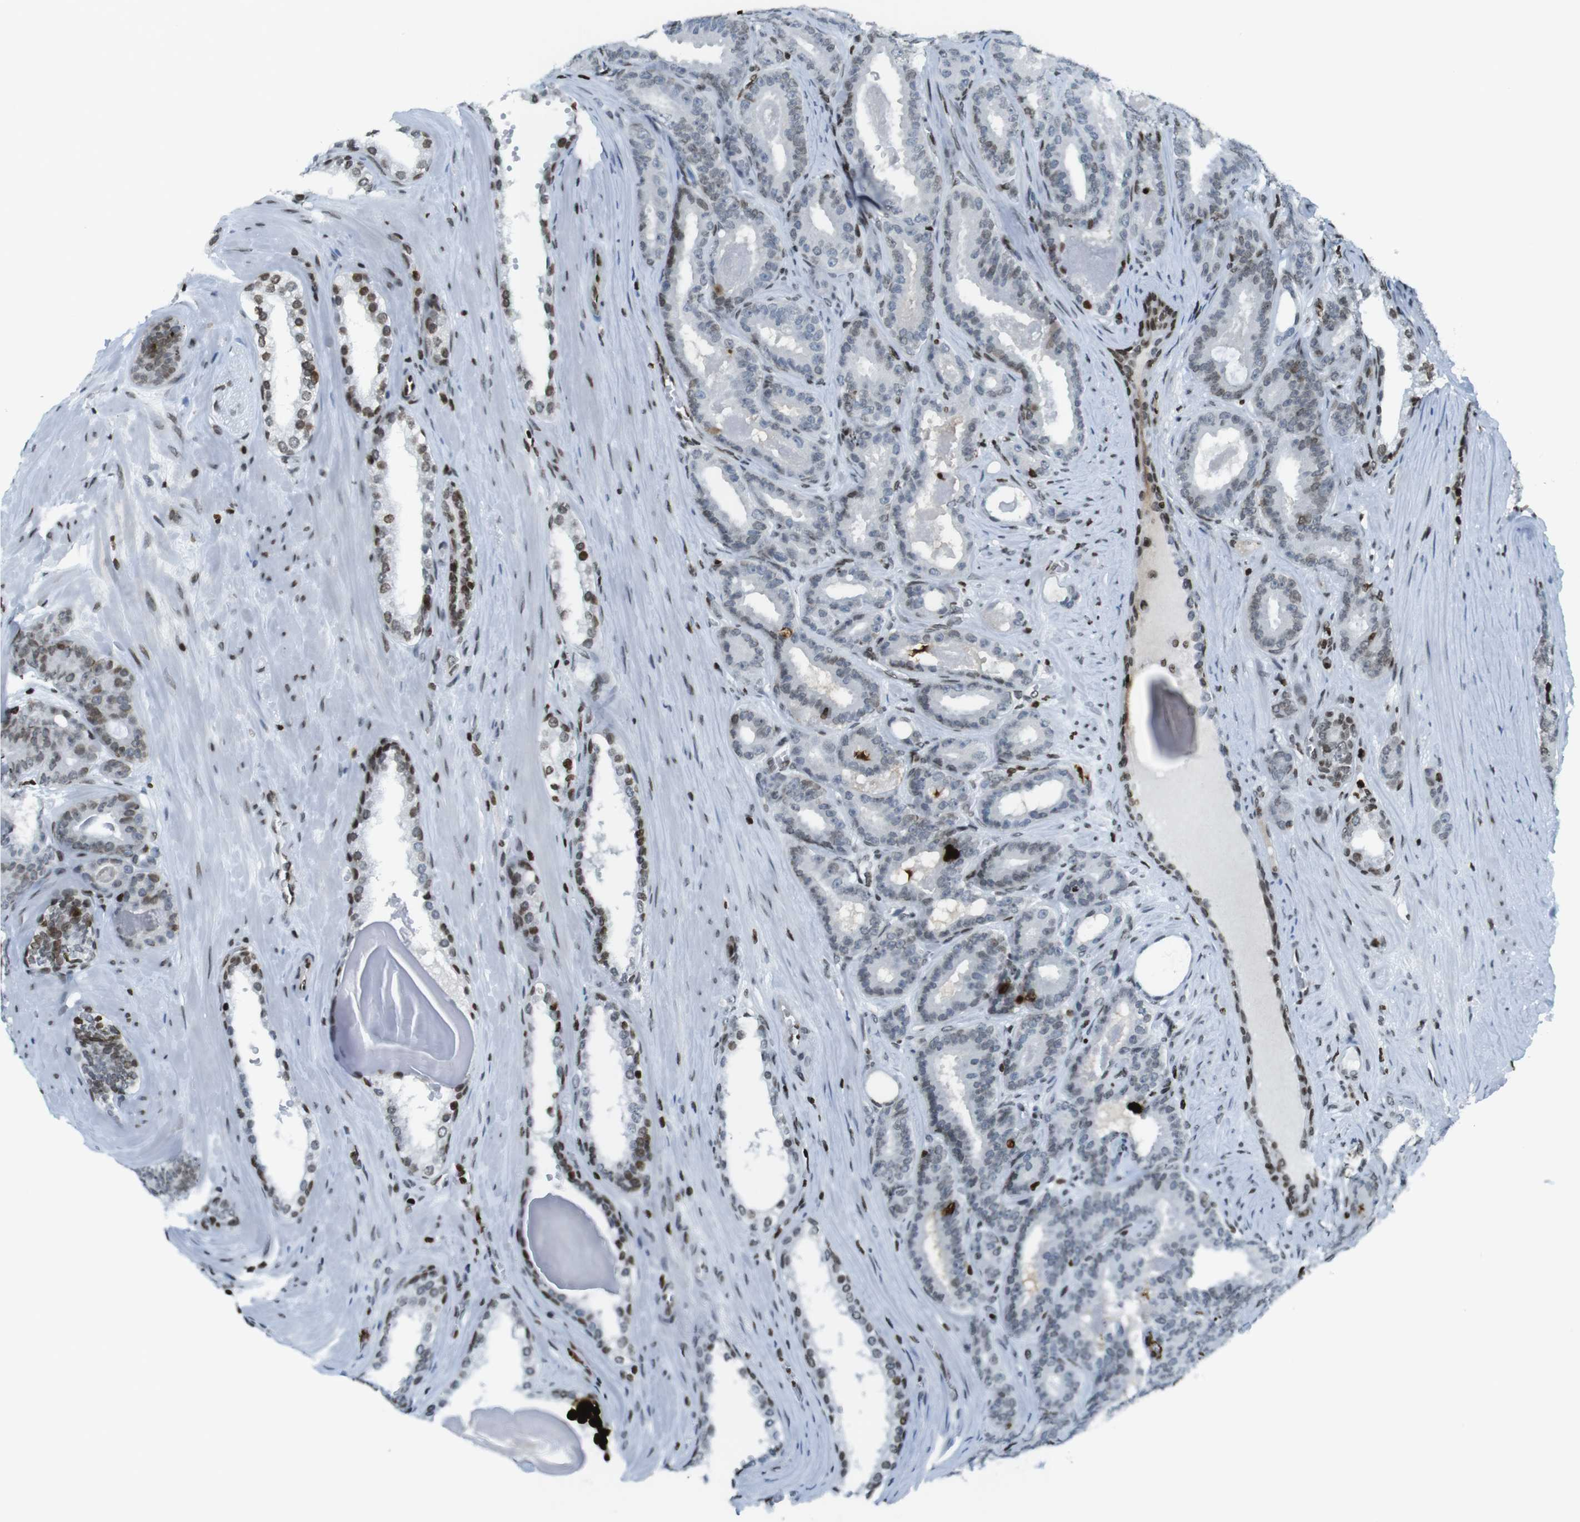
{"staining": {"intensity": "moderate", "quantity": "<25%", "location": "nuclear"}, "tissue": "prostate cancer", "cell_type": "Tumor cells", "image_type": "cancer", "snomed": [{"axis": "morphology", "description": "Adenocarcinoma, High grade"}, {"axis": "topography", "description": "Prostate"}], "caption": "Moderate nuclear positivity for a protein is seen in approximately <25% of tumor cells of prostate cancer (high-grade adenocarcinoma) using immunohistochemistry.", "gene": "H2AC8", "patient": {"sex": "male", "age": 60}}